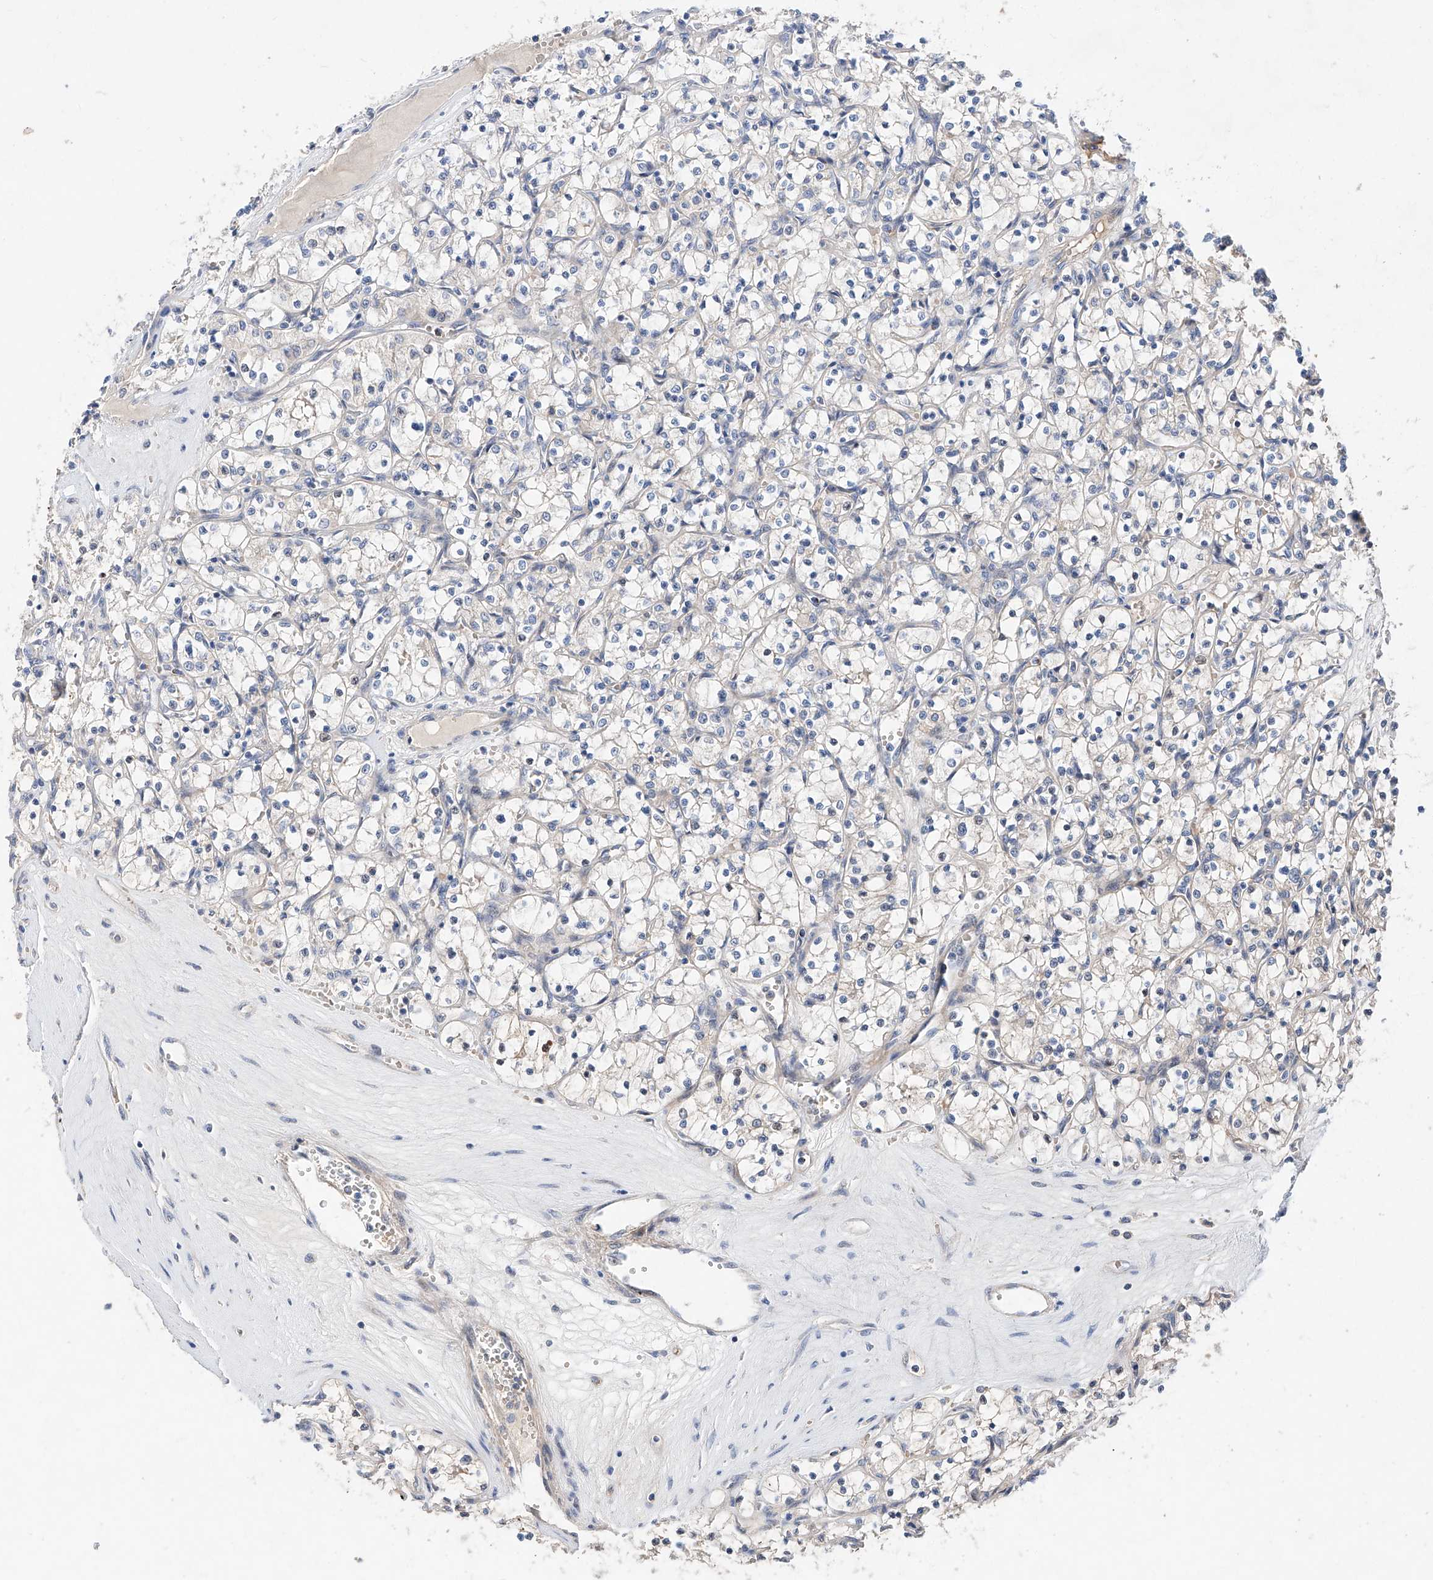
{"staining": {"intensity": "negative", "quantity": "none", "location": "none"}, "tissue": "renal cancer", "cell_type": "Tumor cells", "image_type": "cancer", "snomed": [{"axis": "morphology", "description": "Adenocarcinoma, NOS"}, {"axis": "topography", "description": "Kidney"}], "caption": "Tumor cells are negative for brown protein staining in renal cancer. (DAB immunohistochemistry with hematoxylin counter stain).", "gene": "FUCA2", "patient": {"sex": "female", "age": 69}}